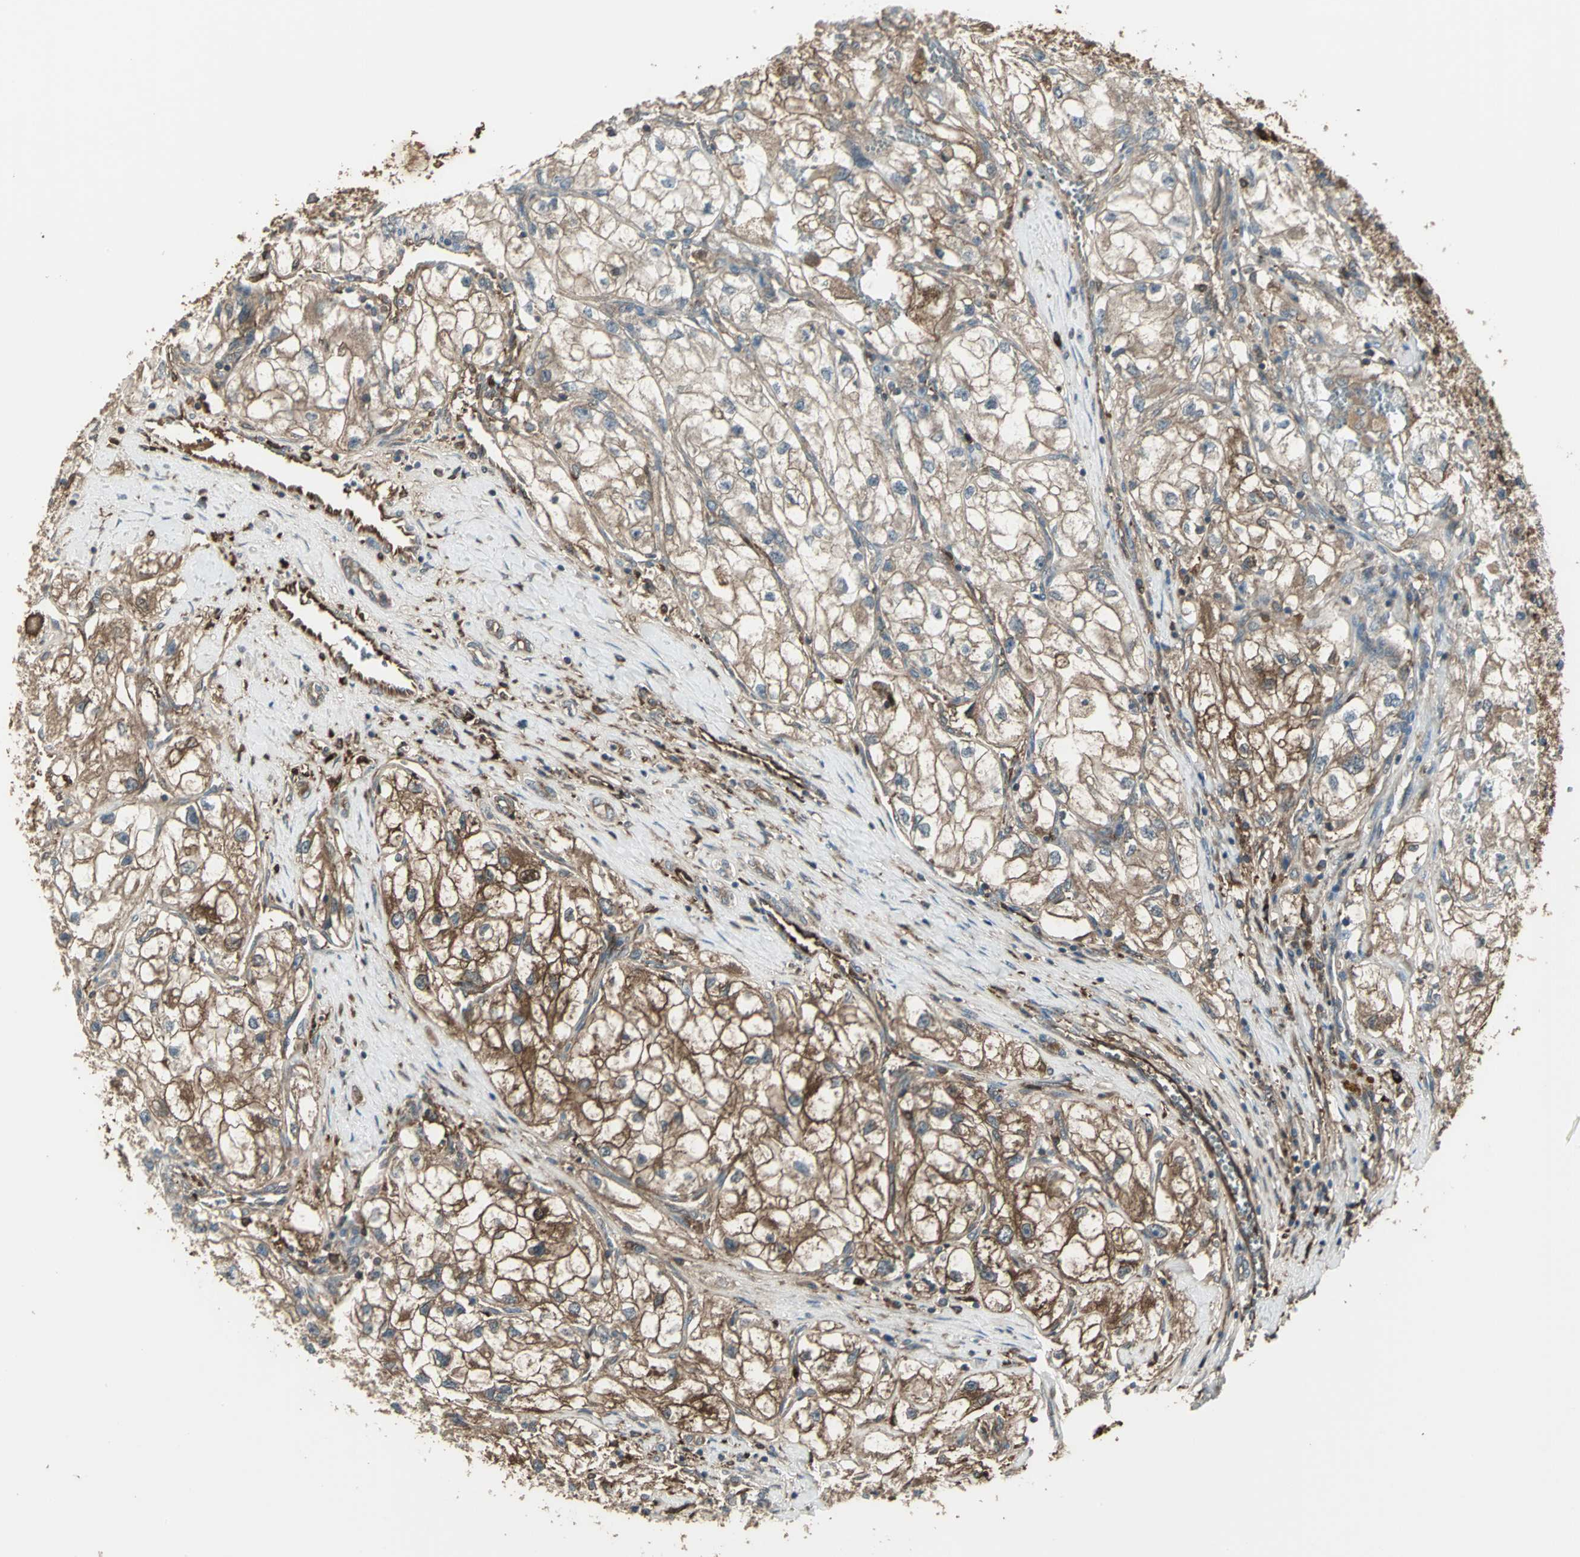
{"staining": {"intensity": "moderate", "quantity": ">75%", "location": "cytoplasmic/membranous"}, "tissue": "renal cancer", "cell_type": "Tumor cells", "image_type": "cancer", "snomed": [{"axis": "morphology", "description": "Adenocarcinoma, NOS"}, {"axis": "topography", "description": "Kidney"}], "caption": "Brown immunohistochemical staining in renal cancer (adenocarcinoma) exhibits moderate cytoplasmic/membranous expression in approximately >75% of tumor cells.", "gene": "PRXL2B", "patient": {"sex": "female", "age": 70}}